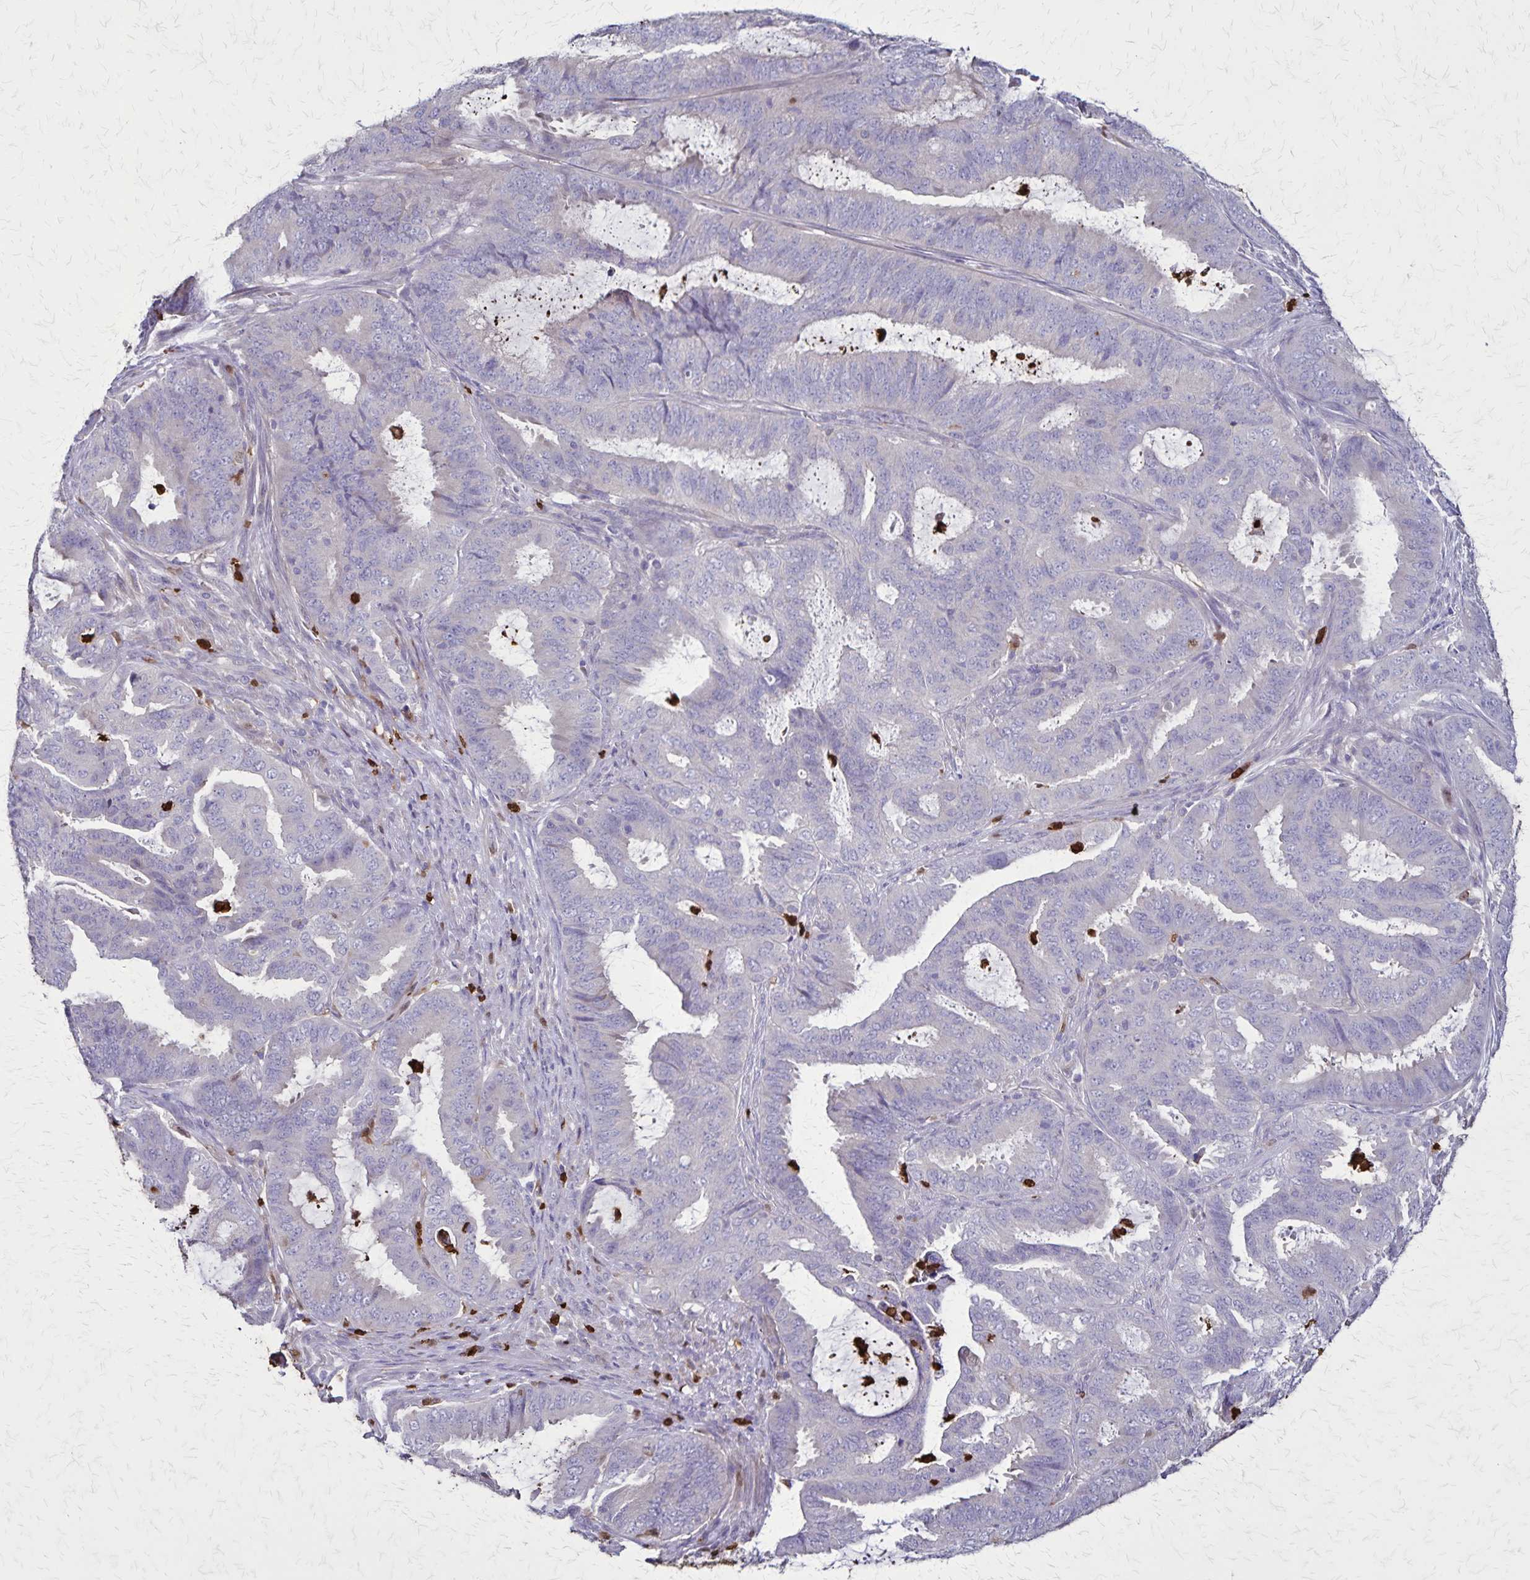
{"staining": {"intensity": "negative", "quantity": "none", "location": "none"}, "tissue": "endometrial cancer", "cell_type": "Tumor cells", "image_type": "cancer", "snomed": [{"axis": "morphology", "description": "Adenocarcinoma, NOS"}, {"axis": "topography", "description": "Endometrium"}], "caption": "Immunohistochemical staining of endometrial adenocarcinoma demonstrates no significant positivity in tumor cells.", "gene": "ULBP3", "patient": {"sex": "female", "age": 51}}